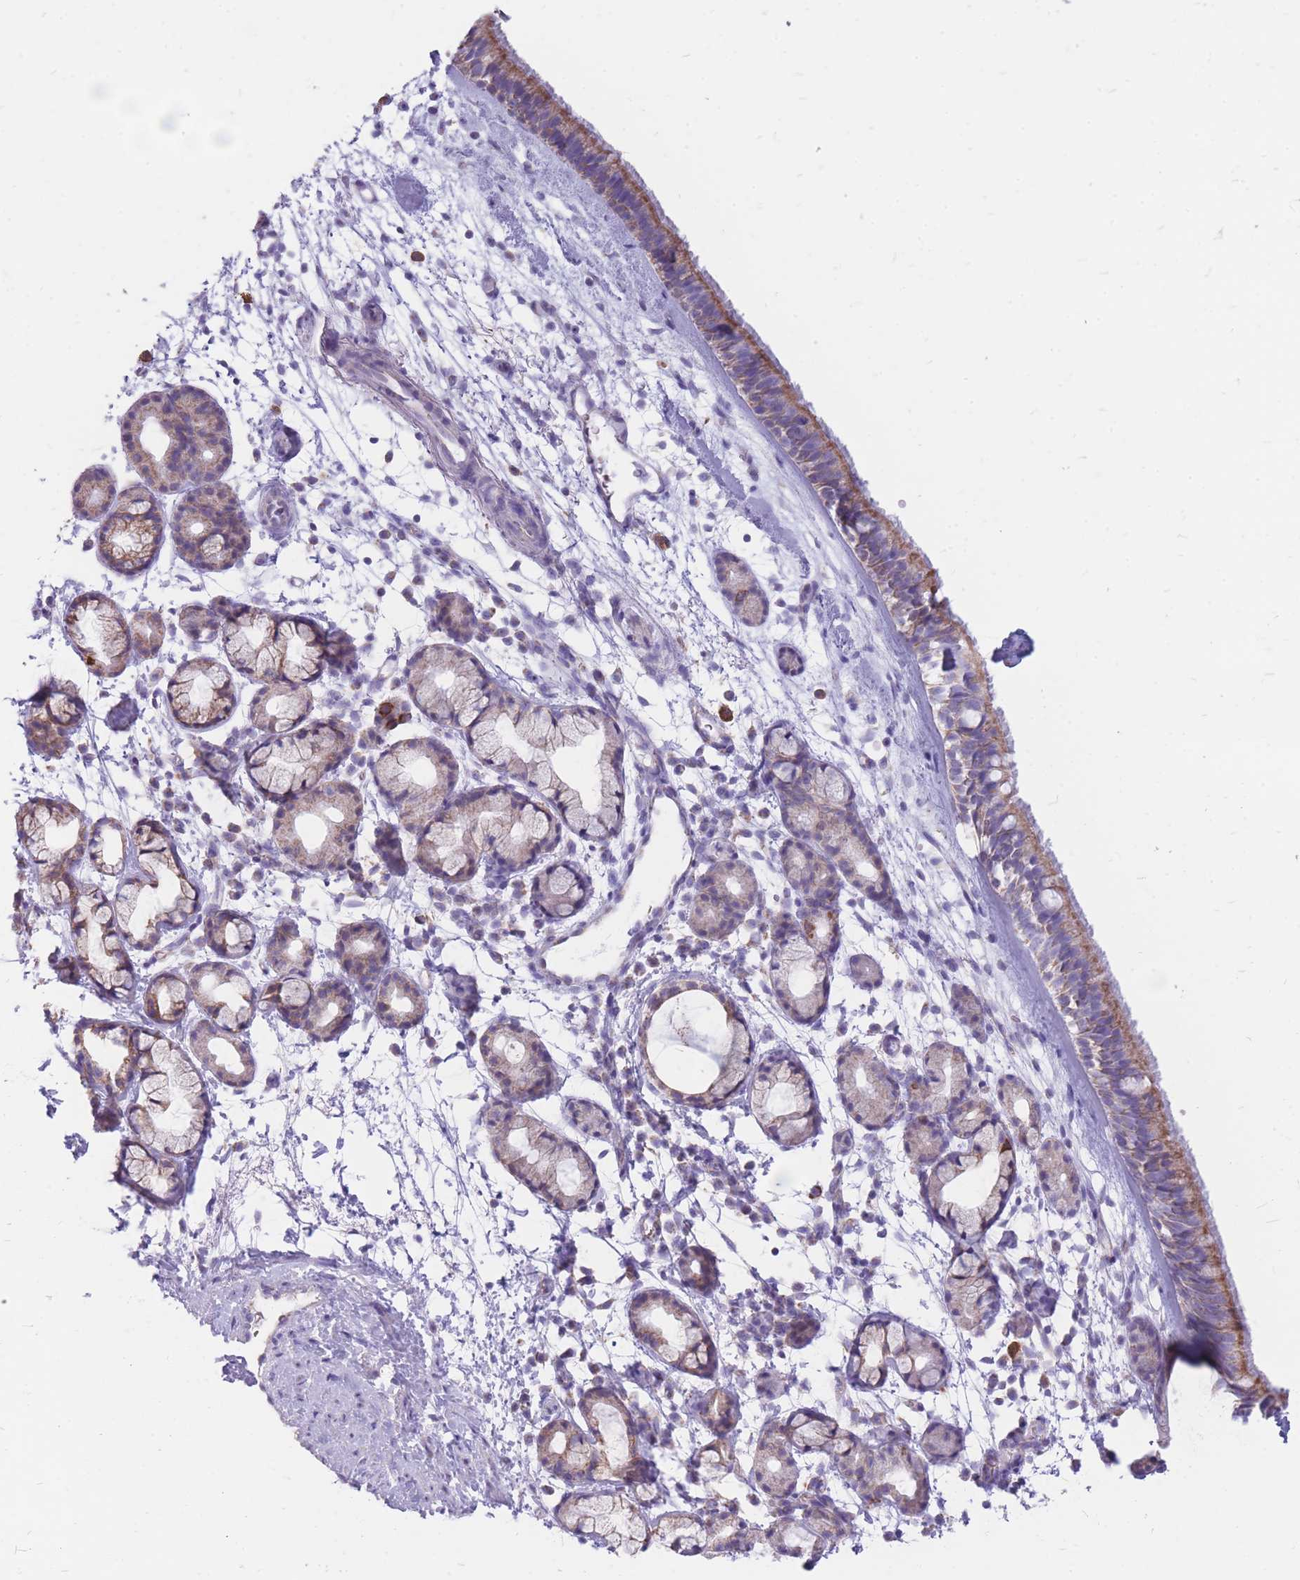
{"staining": {"intensity": "moderate", "quantity": ">75%", "location": "cytoplasmic/membranous"}, "tissue": "nasopharynx", "cell_type": "Respiratory epithelial cells", "image_type": "normal", "snomed": [{"axis": "morphology", "description": "Normal tissue, NOS"}, {"axis": "topography", "description": "Nasopharynx"}], "caption": "A high-resolution micrograph shows immunohistochemistry staining of benign nasopharynx, which reveals moderate cytoplasmic/membranous expression in about >75% of respiratory epithelial cells. Using DAB (3,3'-diaminobenzidine) (brown) and hematoxylin (blue) stains, captured at high magnification using brightfield microscopy.", "gene": "PCSK1", "patient": {"sex": "female", "age": 81}}